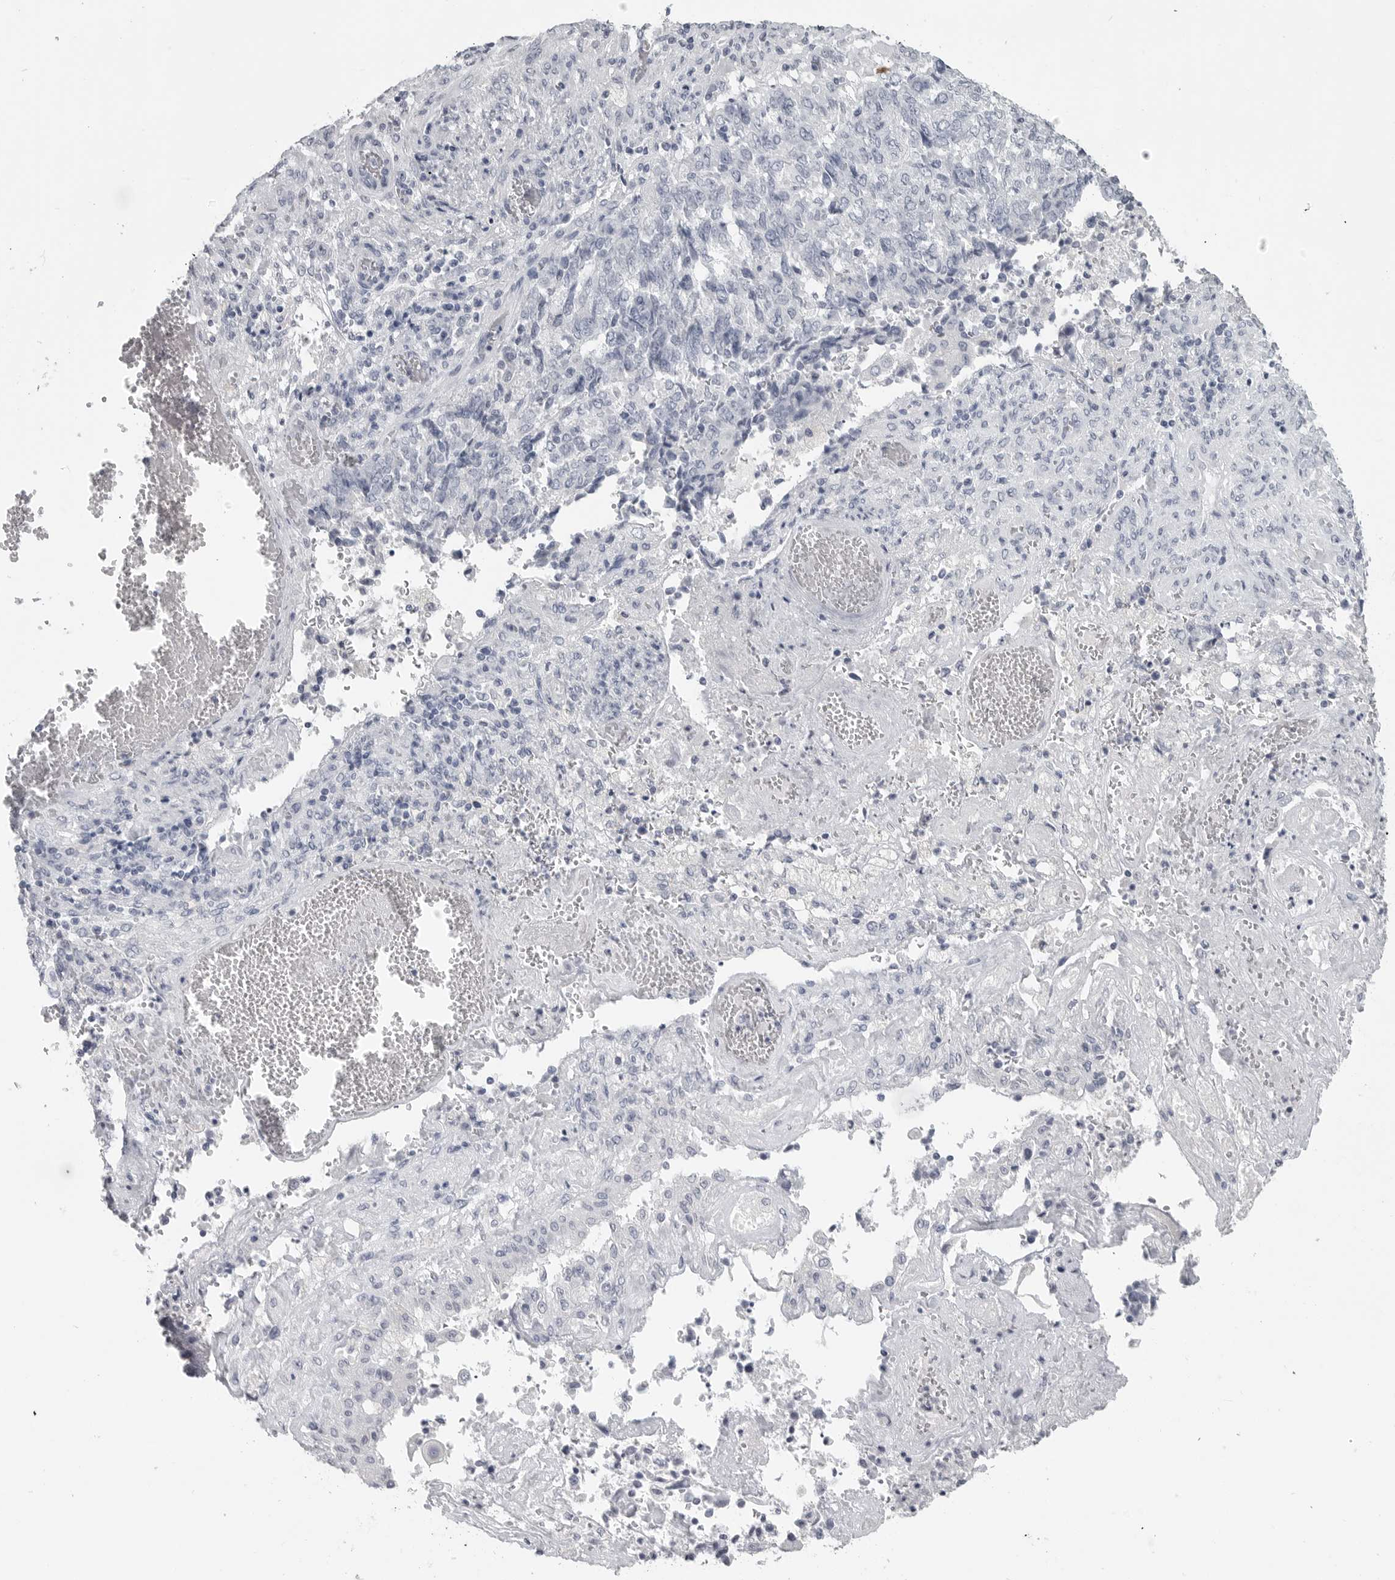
{"staining": {"intensity": "negative", "quantity": "none", "location": "none"}, "tissue": "endometrial cancer", "cell_type": "Tumor cells", "image_type": "cancer", "snomed": [{"axis": "morphology", "description": "Adenocarcinoma, NOS"}, {"axis": "topography", "description": "Endometrium"}], "caption": "DAB (3,3'-diaminobenzidine) immunohistochemical staining of endometrial cancer displays no significant staining in tumor cells. (DAB IHC, high magnification).", "gene": "LY6D", "patient": {"sex": "female", "age": 80}}